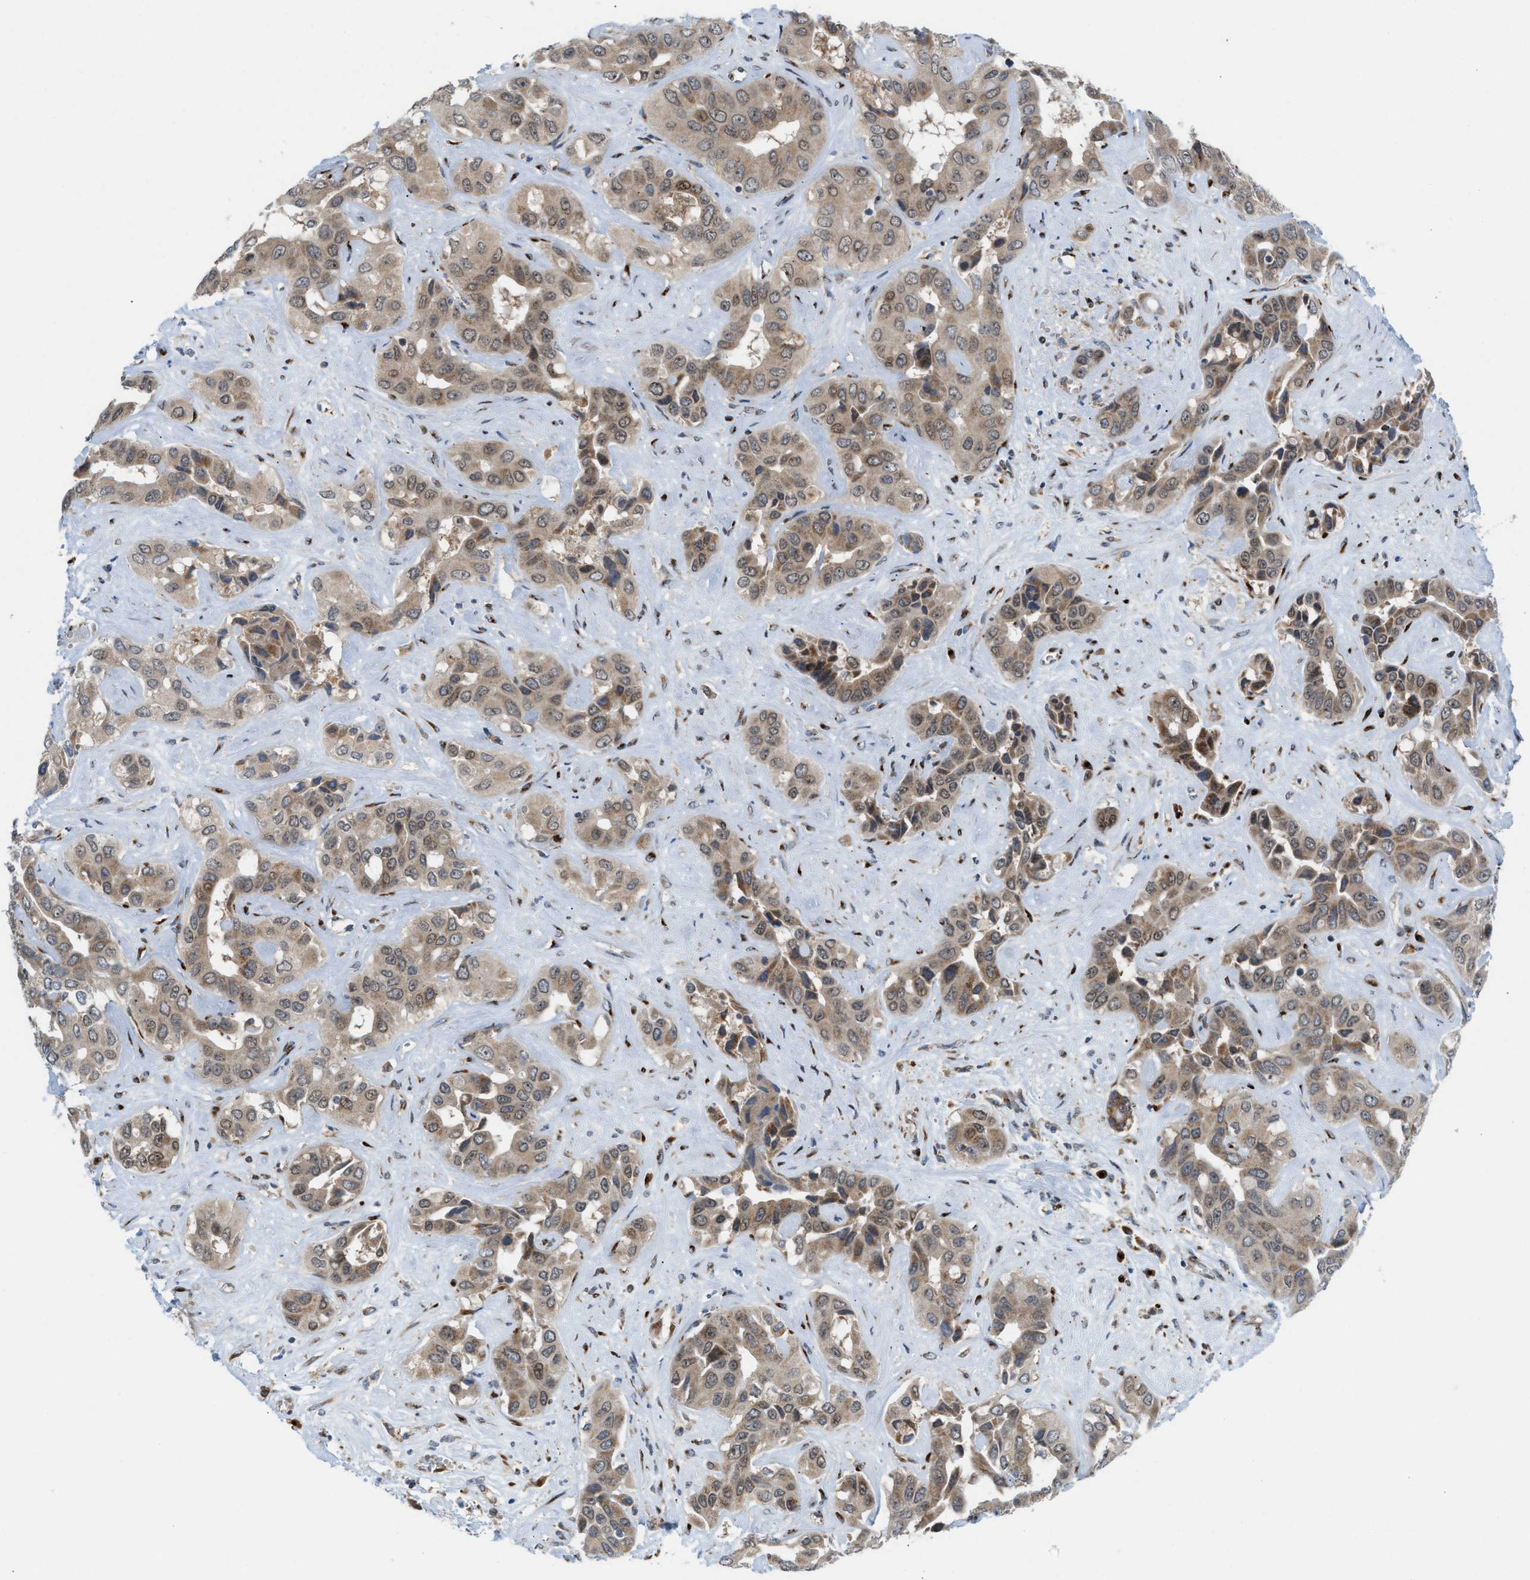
{"staining": {"intensity": "weak", "quantity": ">75%", "location": "cytoplasmic/membranous,nuclear"}, "tissue": "liver cancer", "cell_type": "Tumor cells", "image_type": "cancer", "snomed": [{"axis": "morphology", "description": "Cholangiocarcinoma"}, {"axis": "topography", "description": "Liver"}], "caption": "There is low levels of weak cytoplasmic/membranous and nuclear positivity in tumor cells of liver cancer (cholangiocarcinoma), as demonstrated by immunohistochemical staining (brown color).", "gene": "SLC38A10", "patient": {"sex": "female", "age": 52}}